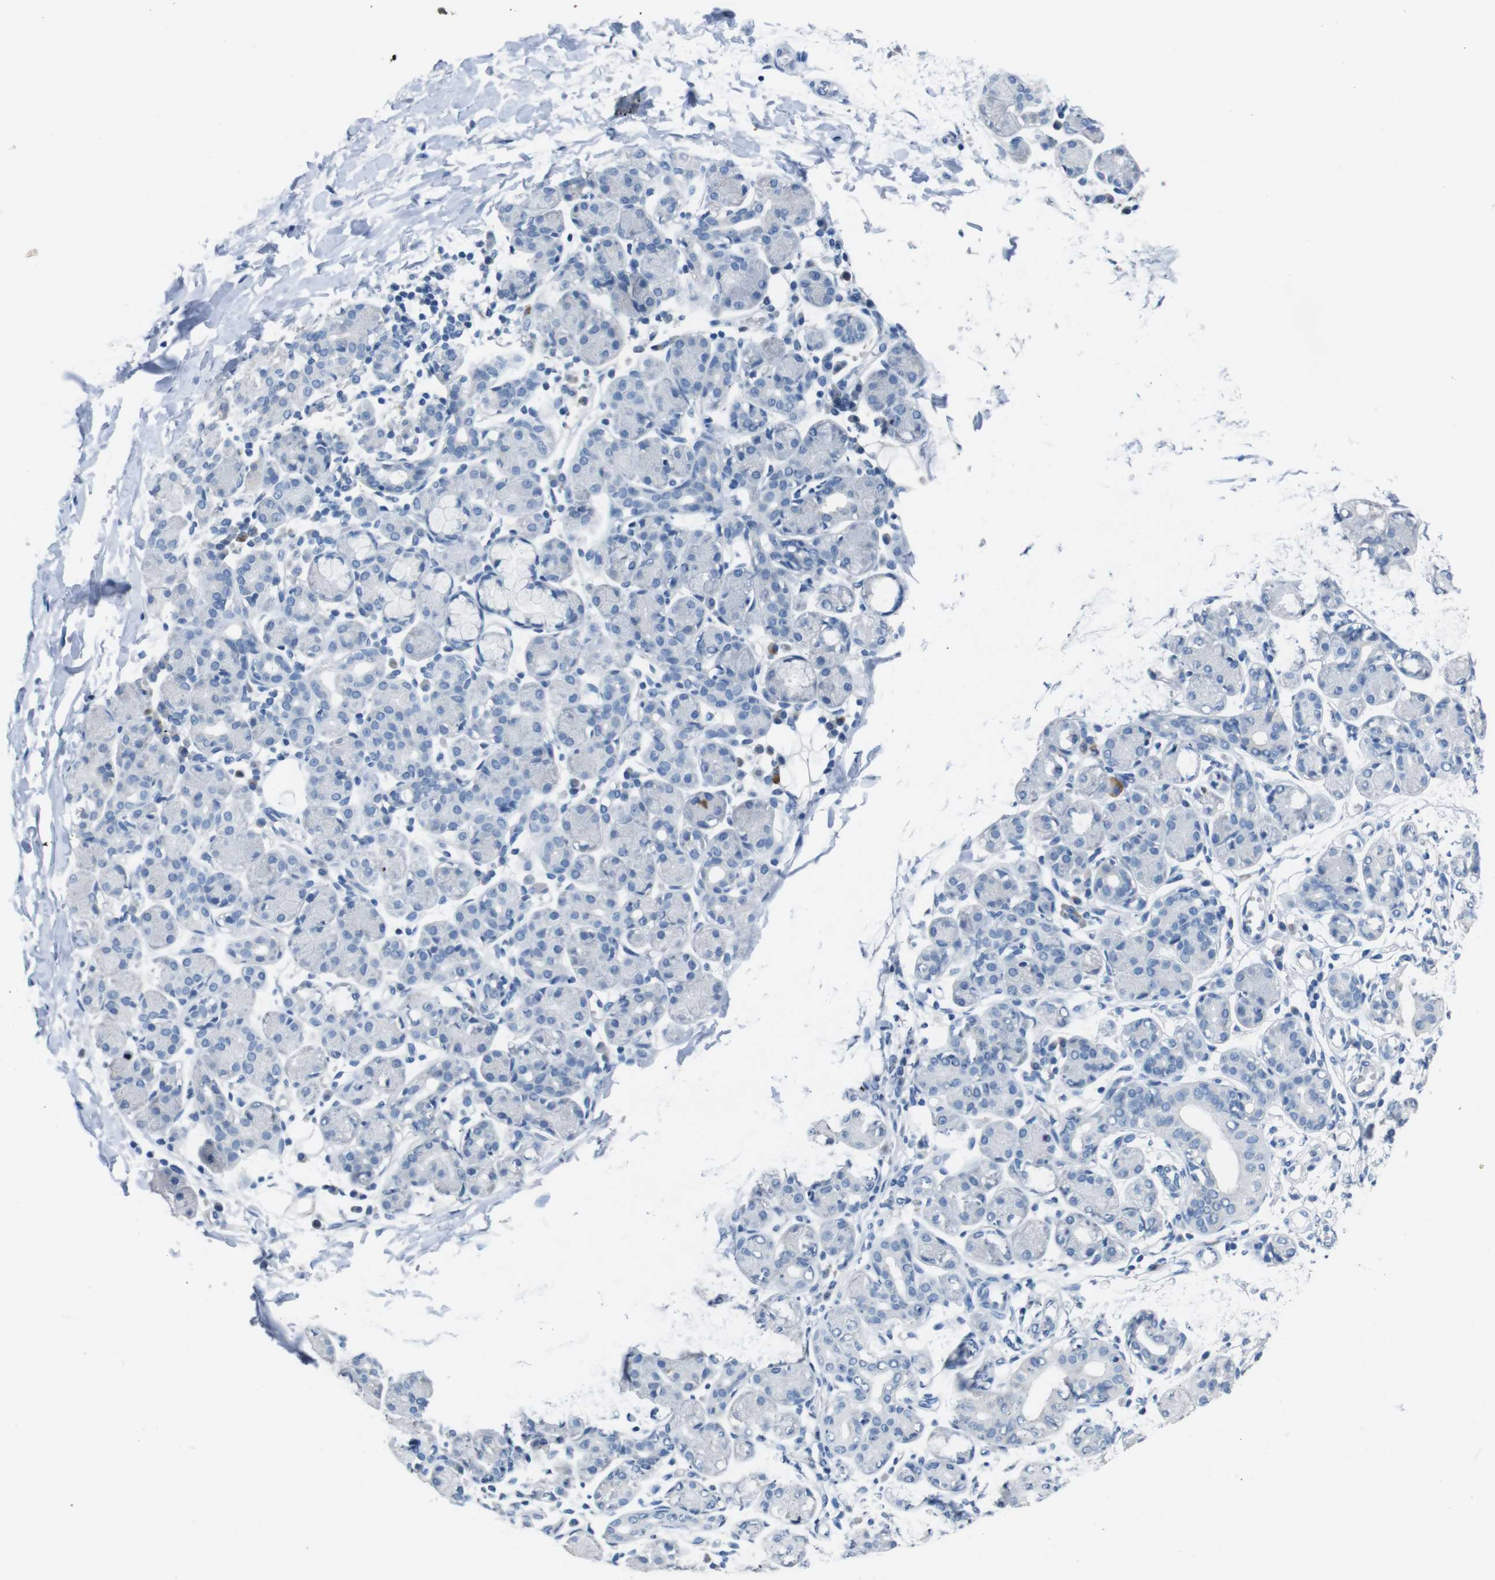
{"staining": {"intensity": "negative", "quantity": "none", "location": "none"}, "tissue": "salivary gland", "cell_type": "Glandular cells", "image_type": "normal", "snomed": [{"axis": "morphology", "description": "Normal tissue, NOS"}, {"axis": "morphology", "description": "Inflammation, NOS"}, {"axis": "topography", "description": "Lymph node"}, {"axis": "topography", "description": "Salivary gland"}], "caption": "The IHC photomicrograph has no significant staining in glandular cells of salivary gland. (DAB (3,3'-diaminobenzidine) immunohistochemistry visualized using brightfield microscopy, high magnification).", "gene": "SLC2A8", "patient": {"sex": "male", "age": 3}}